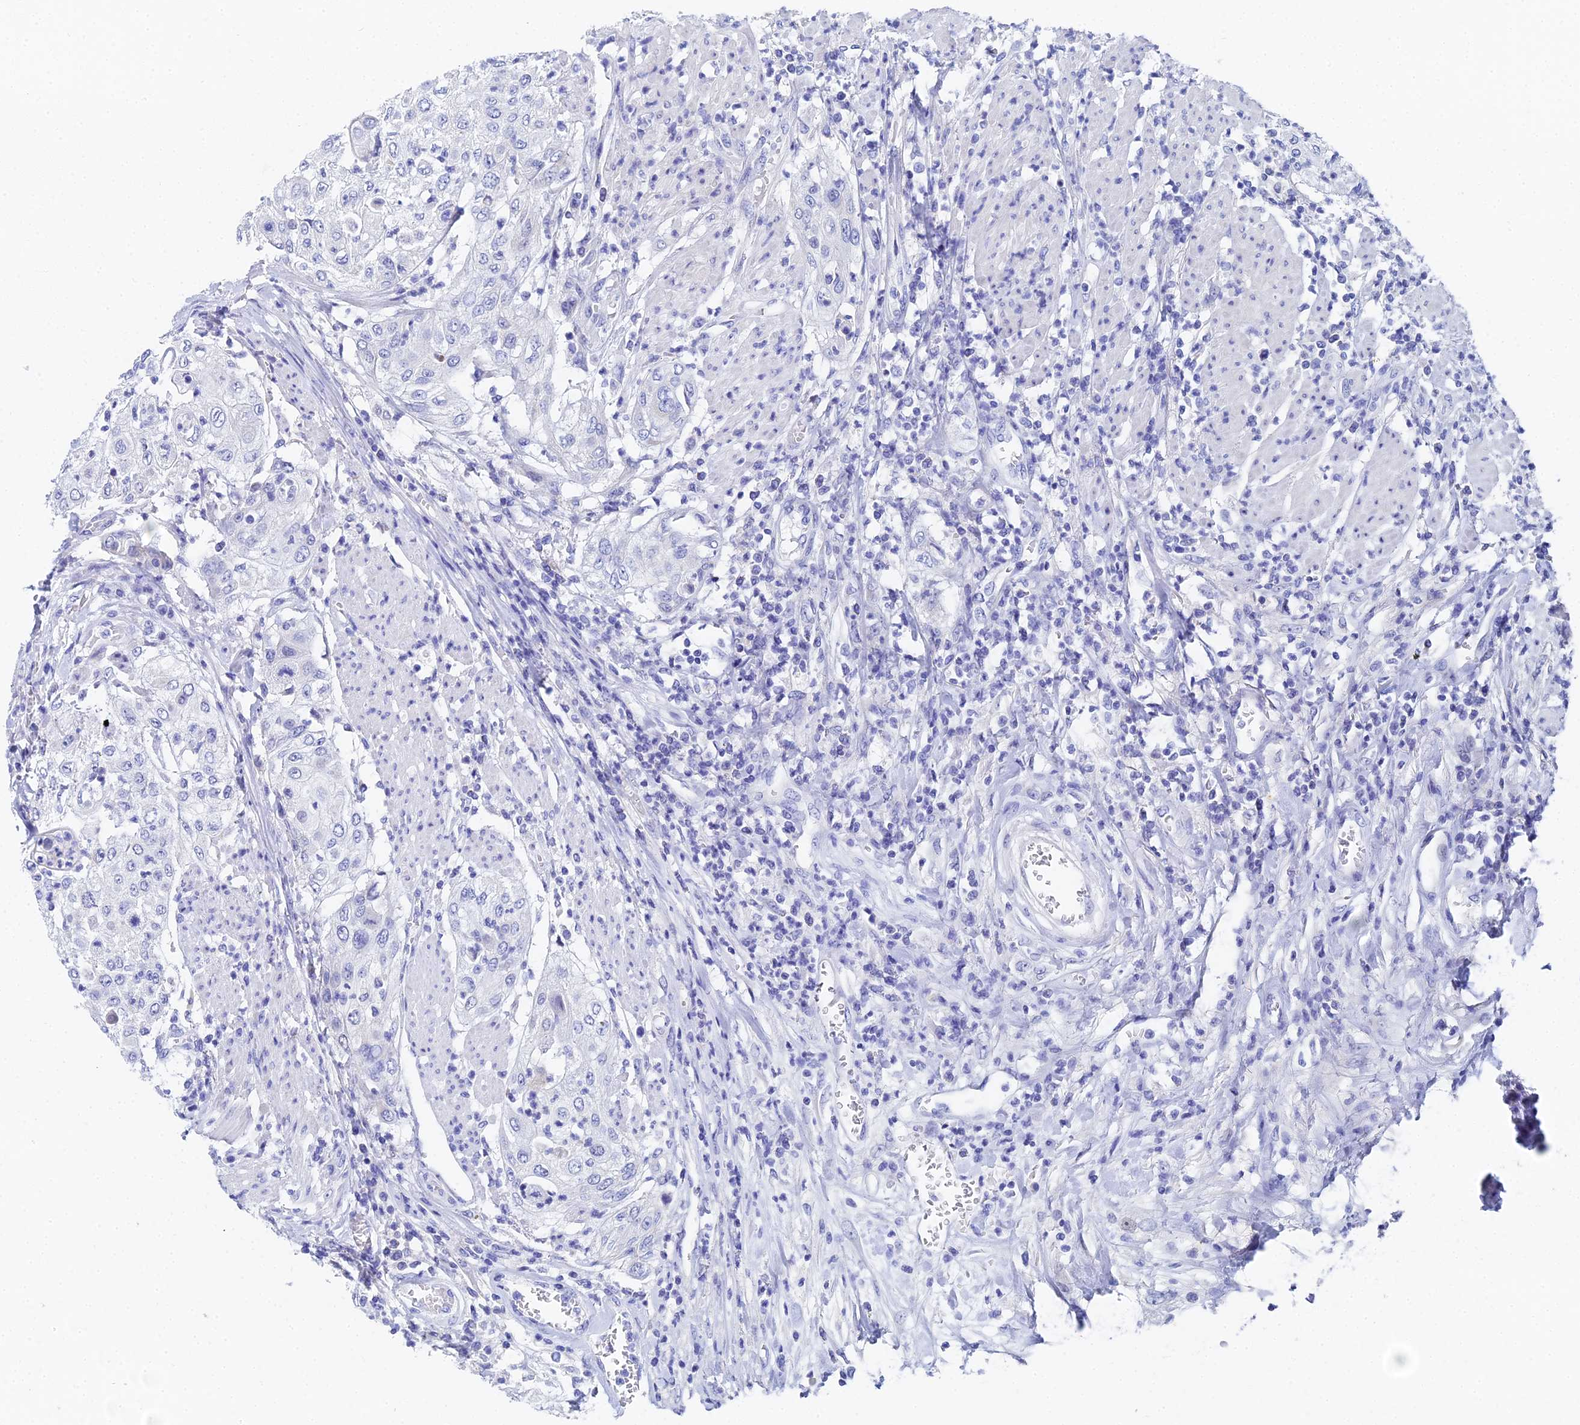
{"staining": {"intensity": "negative", "quantity": "none", "location": "none"}, "tissue": "urothelial cancer", "cell_type": "Tumor cells", "image_type": "cancer", "snomed": [{"axis": "morphology", "description": "Urothelial carcinoma, High grade"}, {"axis": "topography", "description": "Urinary bladder"}], "caption": "Urothelial cancer was stained to show a protein in brown. There is no significant positivity in tumor cells.", "gene": "OCM", "patient": {"sex": "female", "age": 79}}